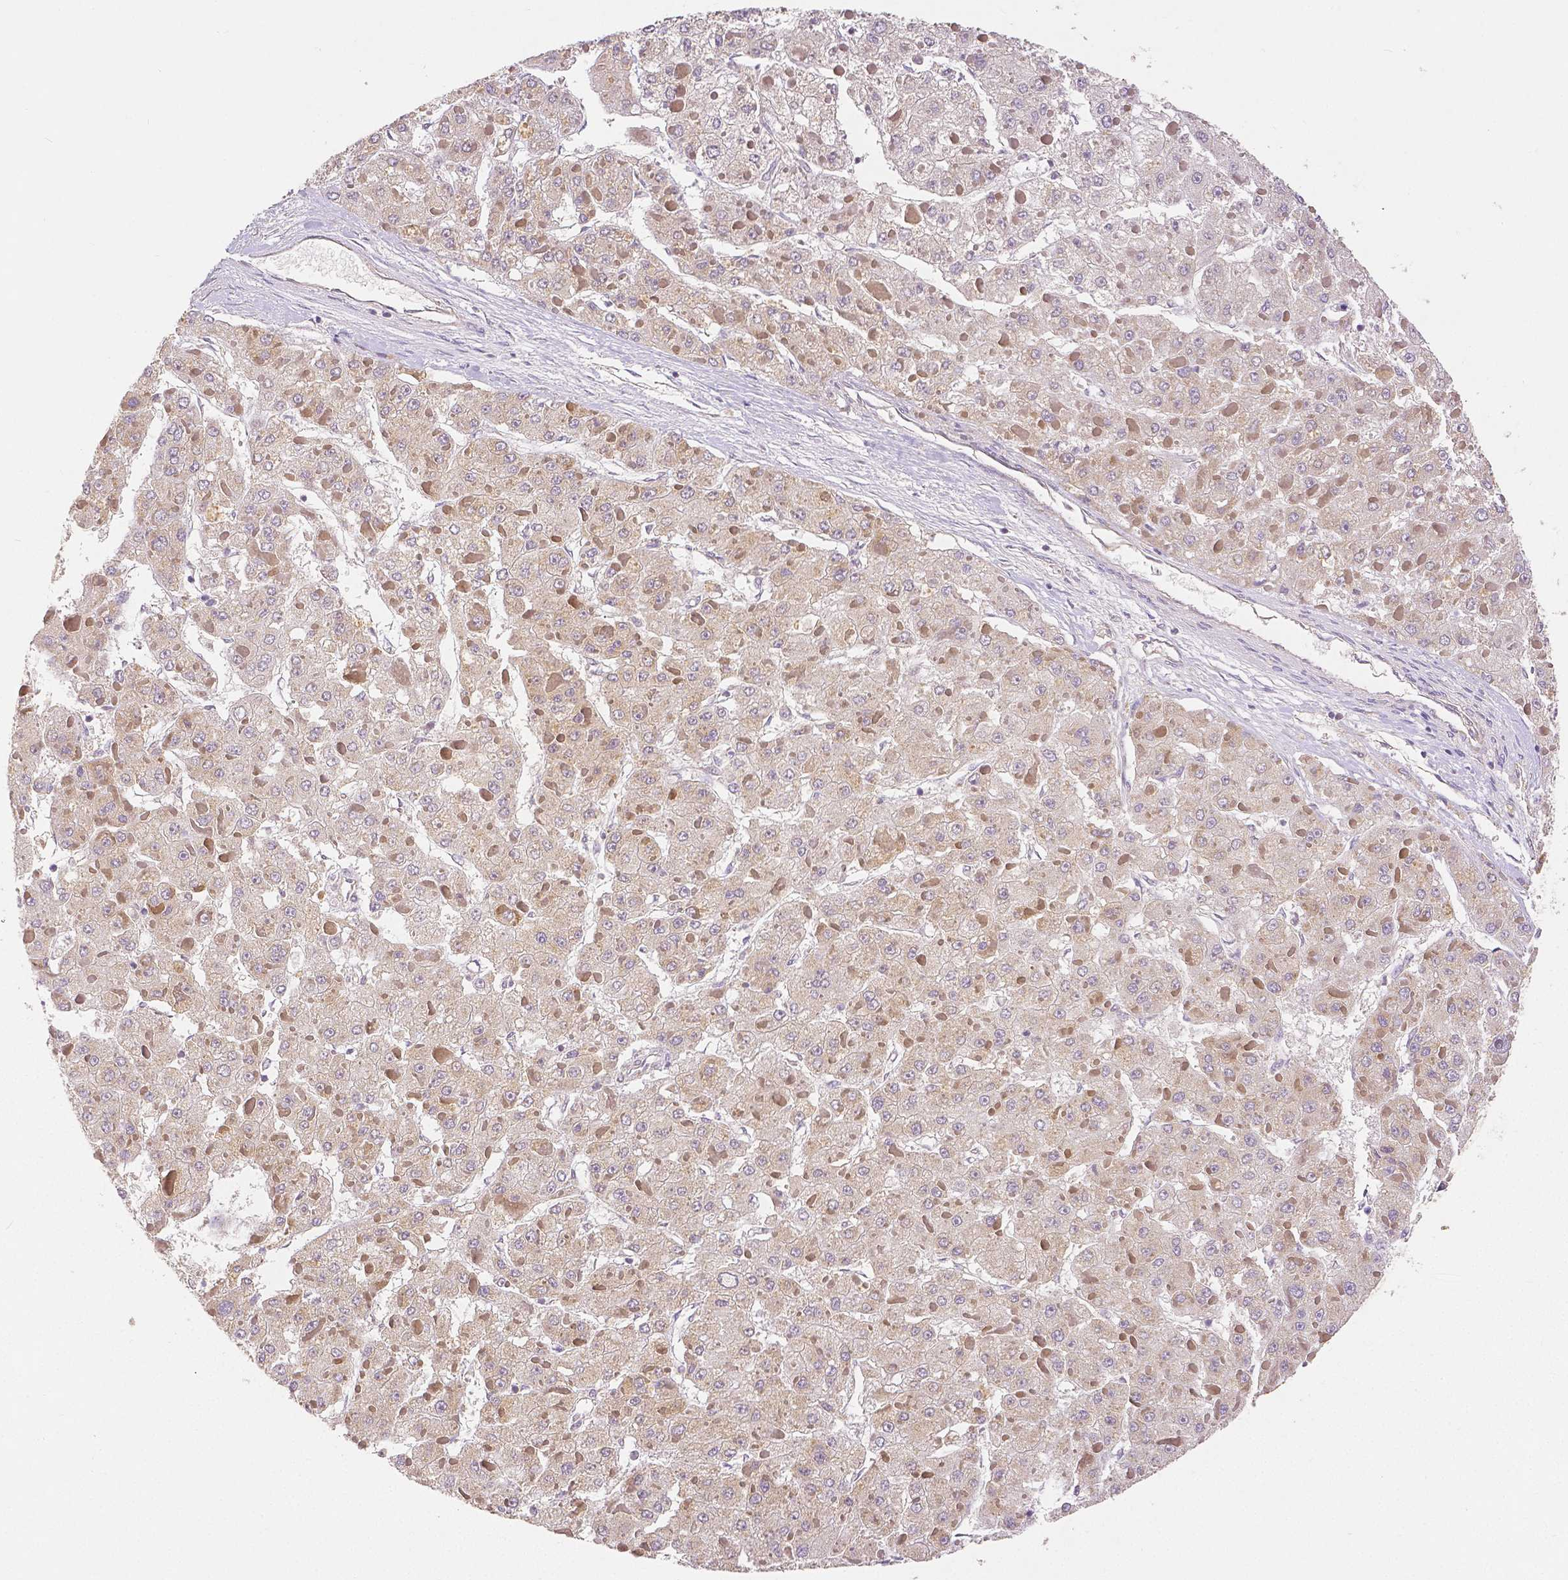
{"staining": {"intensity": "negative", "quantity": "none", "location": "none"}, "tissue": "liver cancer", "cell_type": "Tumor cells", "image_type": "cancer", "snomed": [{"axis": "morphology", "description": "Carcinoma, Hepatocellular, NOS"}, {"axis": "topography", "description": "Liver"}], "caption": "Hepatocellular carcinoma (liver) was stained to show a protein in brown. There is no significant positivity in tumor cells.", "gene": "RHOT1", "patient": {"sex": "female", "age": 73}}